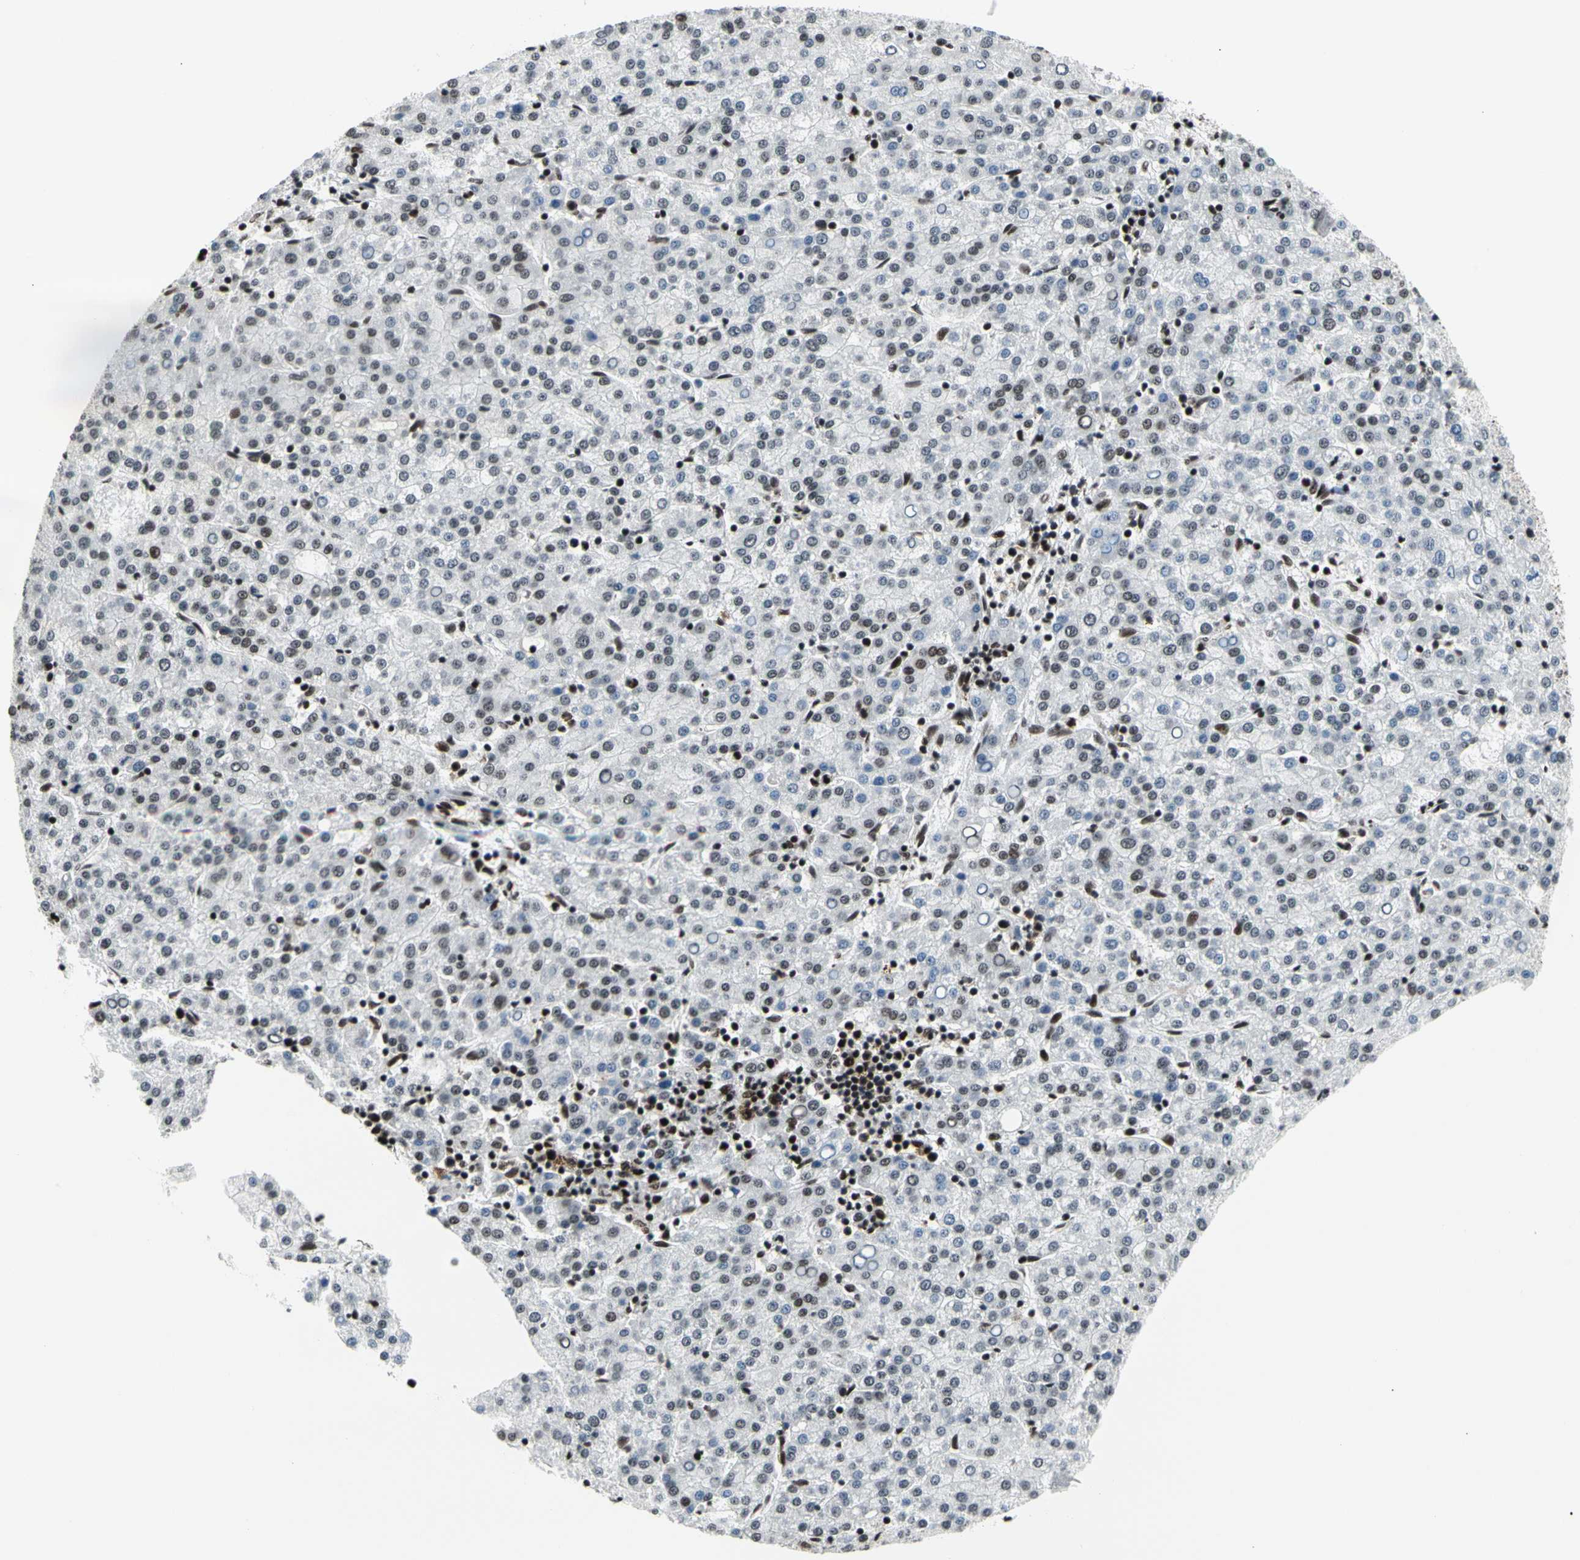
{"staining": {"intensity": "weak", "quantity": "25%-75%", "location": "nuclear"}, "tissue": "liver cancer", "cell_type": "Tumor cells", "image_type": "cancer", "snomed": [{"axis": "morphology", "description": "Carcinoma, Hepatocellular, NOS"}, {"axis": "topography", "description": "Liver"}], "caption": "A low amount of weak nuclear expression is present in about 25%-75% of tumor cells in liver hepatocellular carcinoma tissue.", "gene": "SRSF11", "patient": {"sex": "female", "age": 58}}